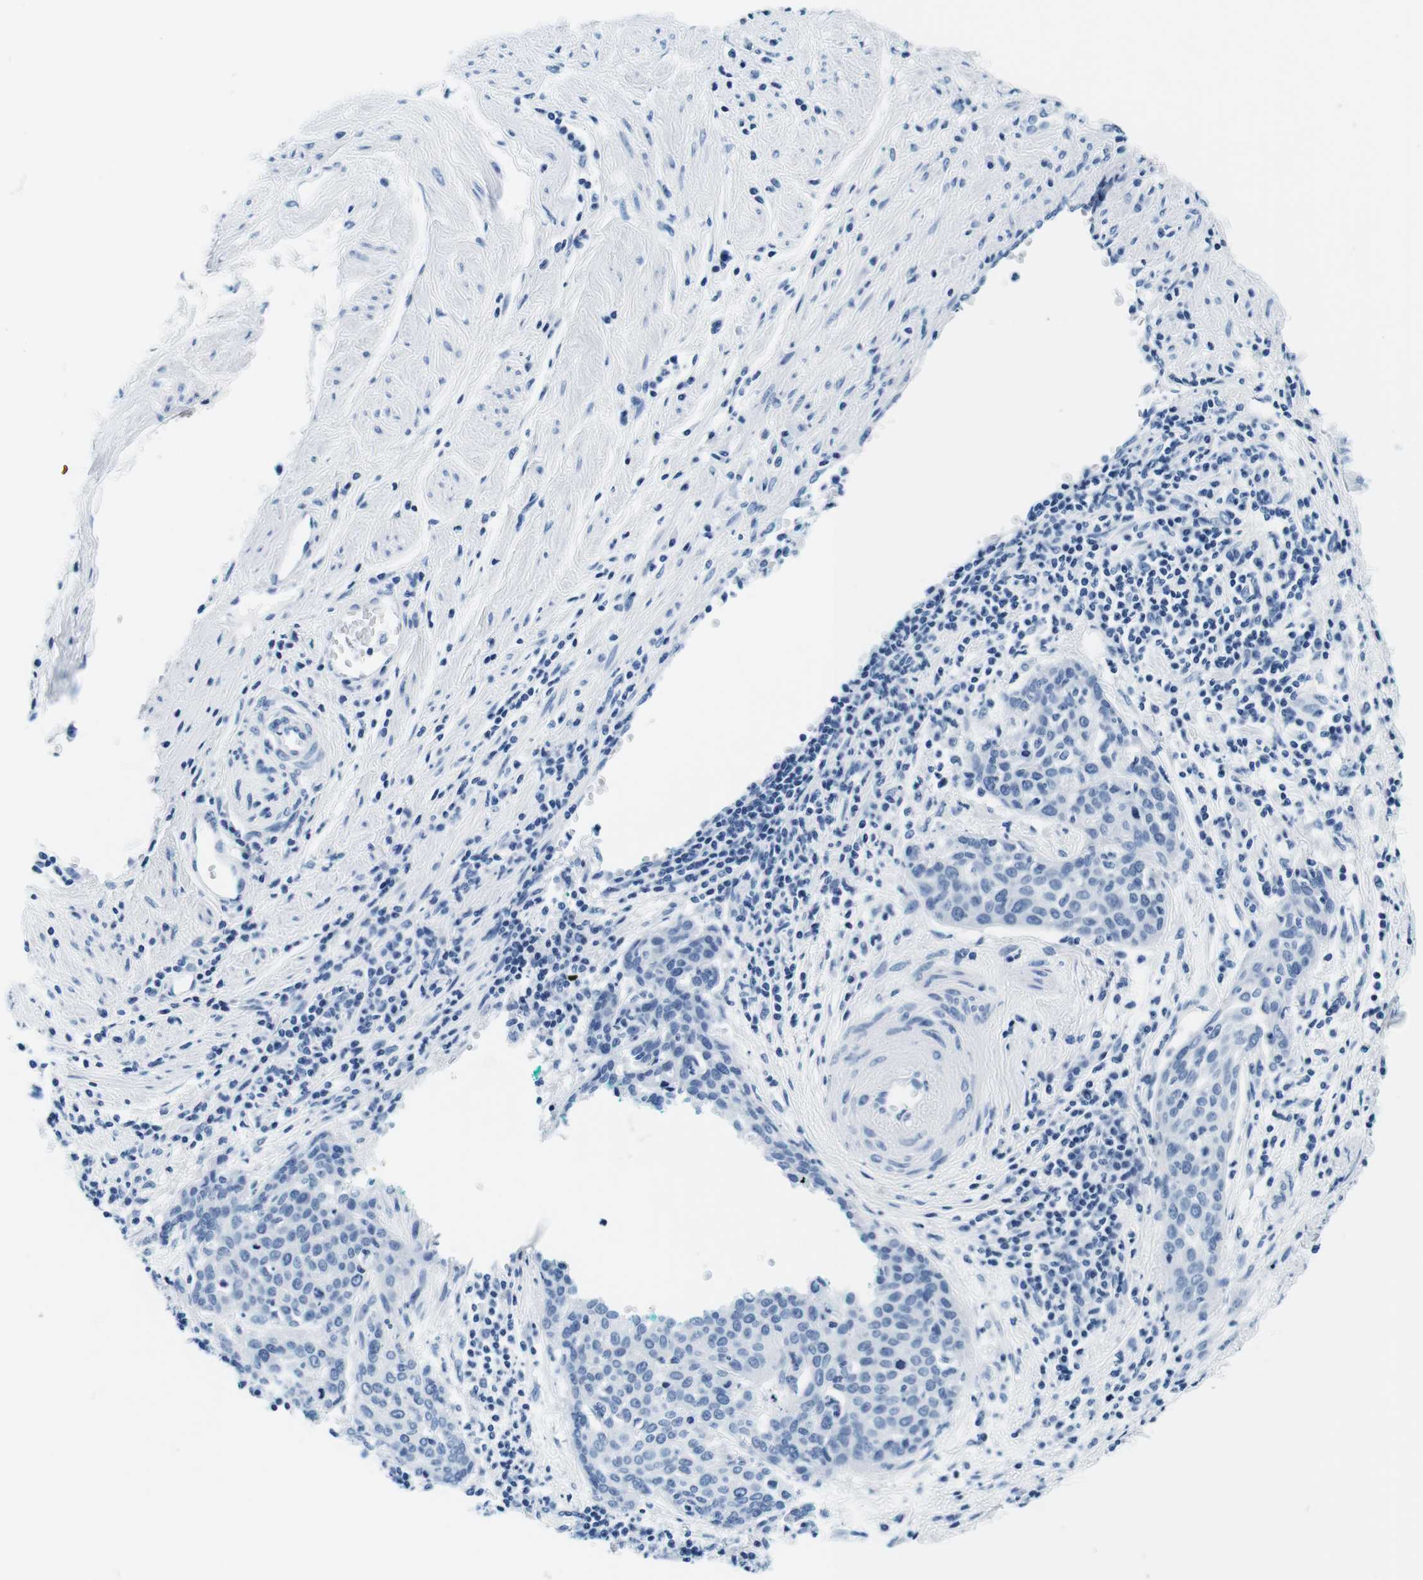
{"staining": {"intensity": "negative", "quantity": "none", "location": "none"}, "tissue": "cervical cancer", "cell_type": "Tumor cells", "image_type": "cancer", "snomed": [{"axis": "morphology", "description": "Squamous cell carcinoma, NOS"}, {"axis": "topography", "description": "Cervix"}], "caption": "Immunohistochemistry of cervical cancer displays no expression in tumor cells.", "gene": "ELANE", "patient": {"sex": "female", "age": 38}}